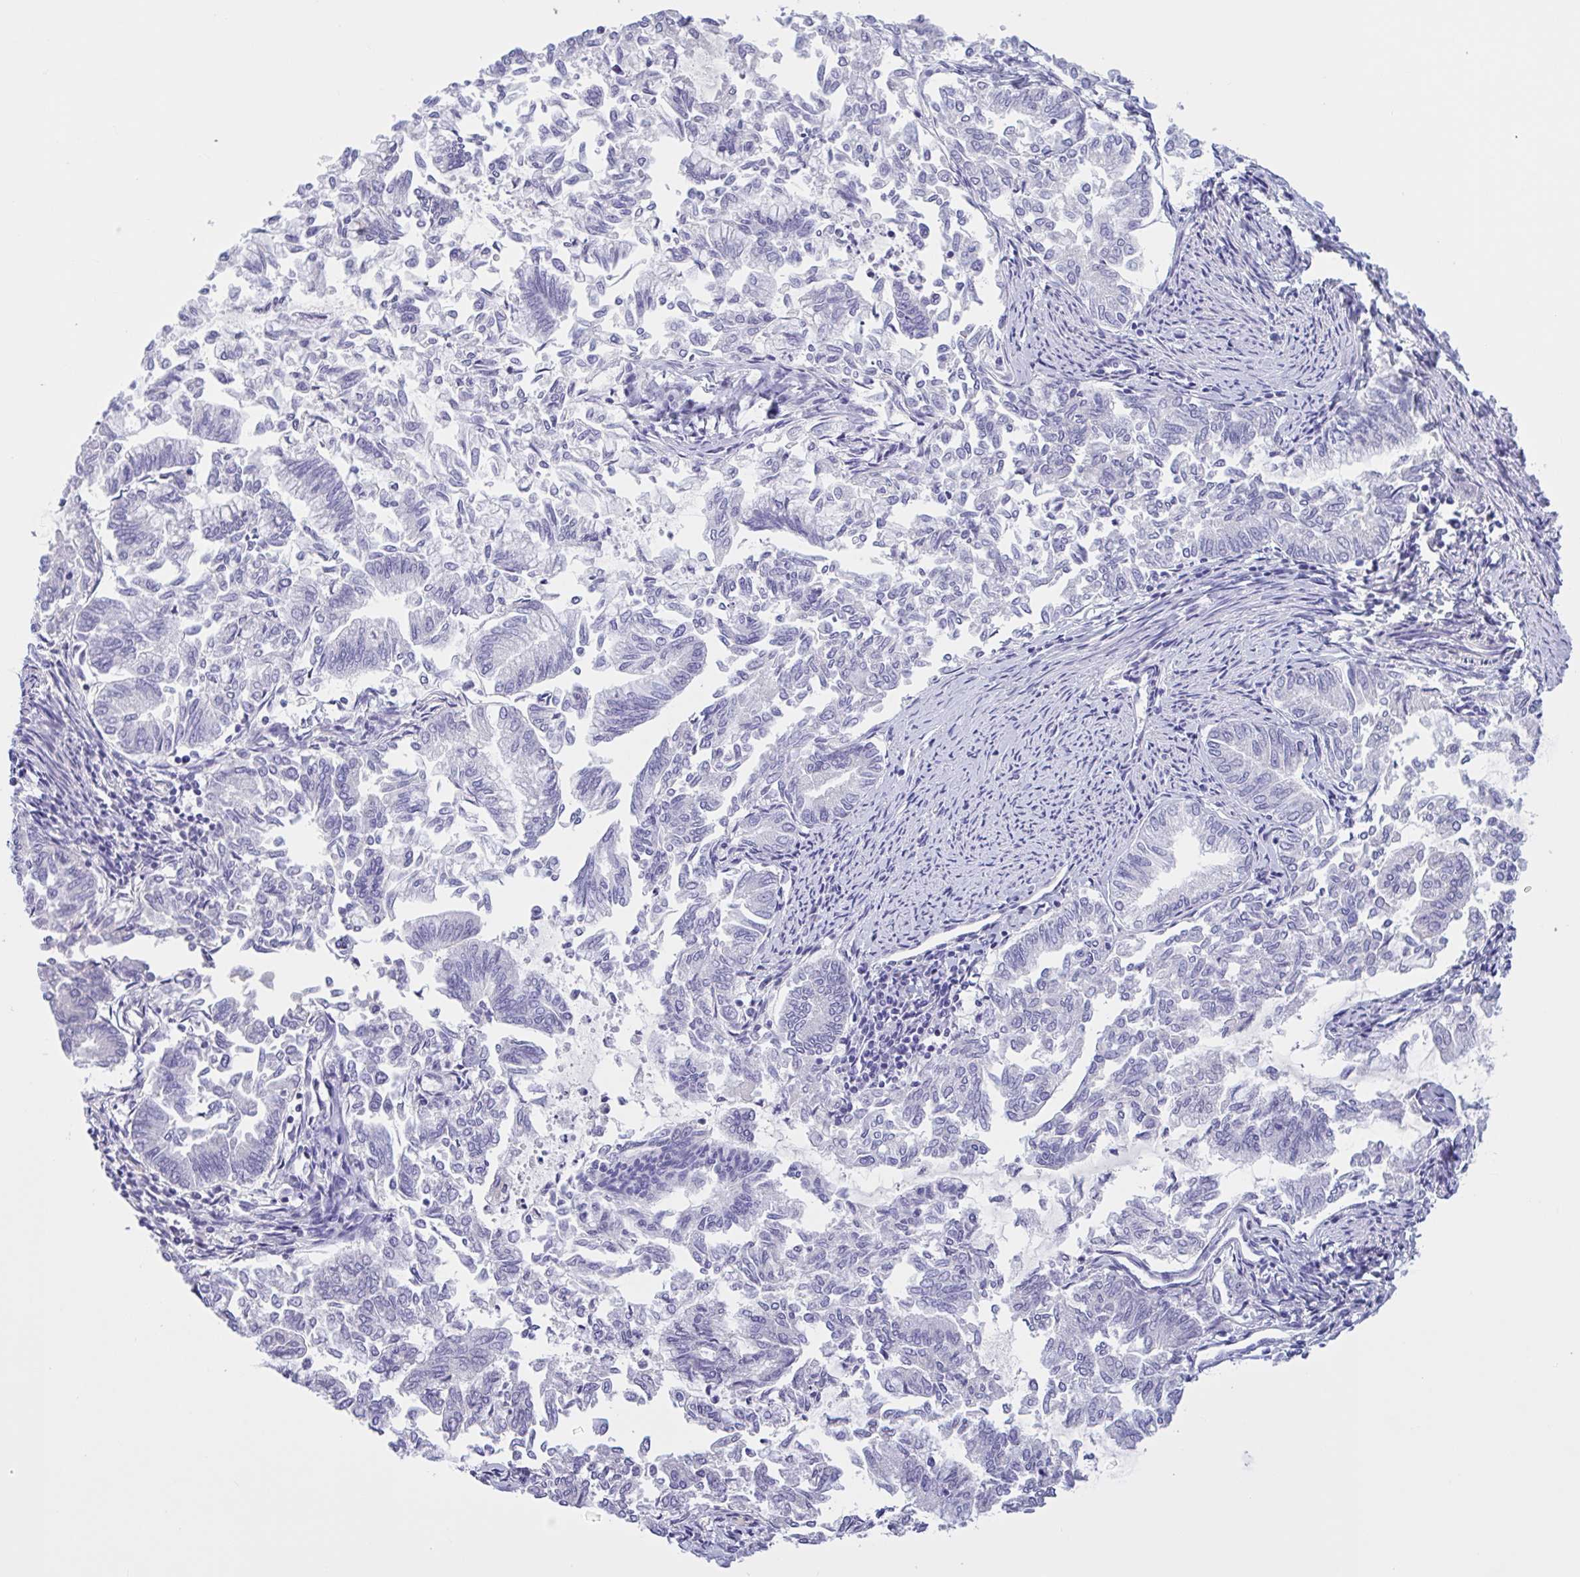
{"staining": {"intensity": "negative", "quantity": "none", "location": "none"}, "tissue": "endometrial cancer", "cell_type": "Tumor cells", "image_type": "cancer", "snomed": [{"axis": "morphology", "description": "Adenocarcinoma, NOS"}, {"axis": "topography", "description": "Endometrium"}], "caption": "Tumor cells are negative for brown protein staining in adenocarcinoma (endometrial).", "gene": "LARGE2", "patient": {"sex": "female", "age": 79}}